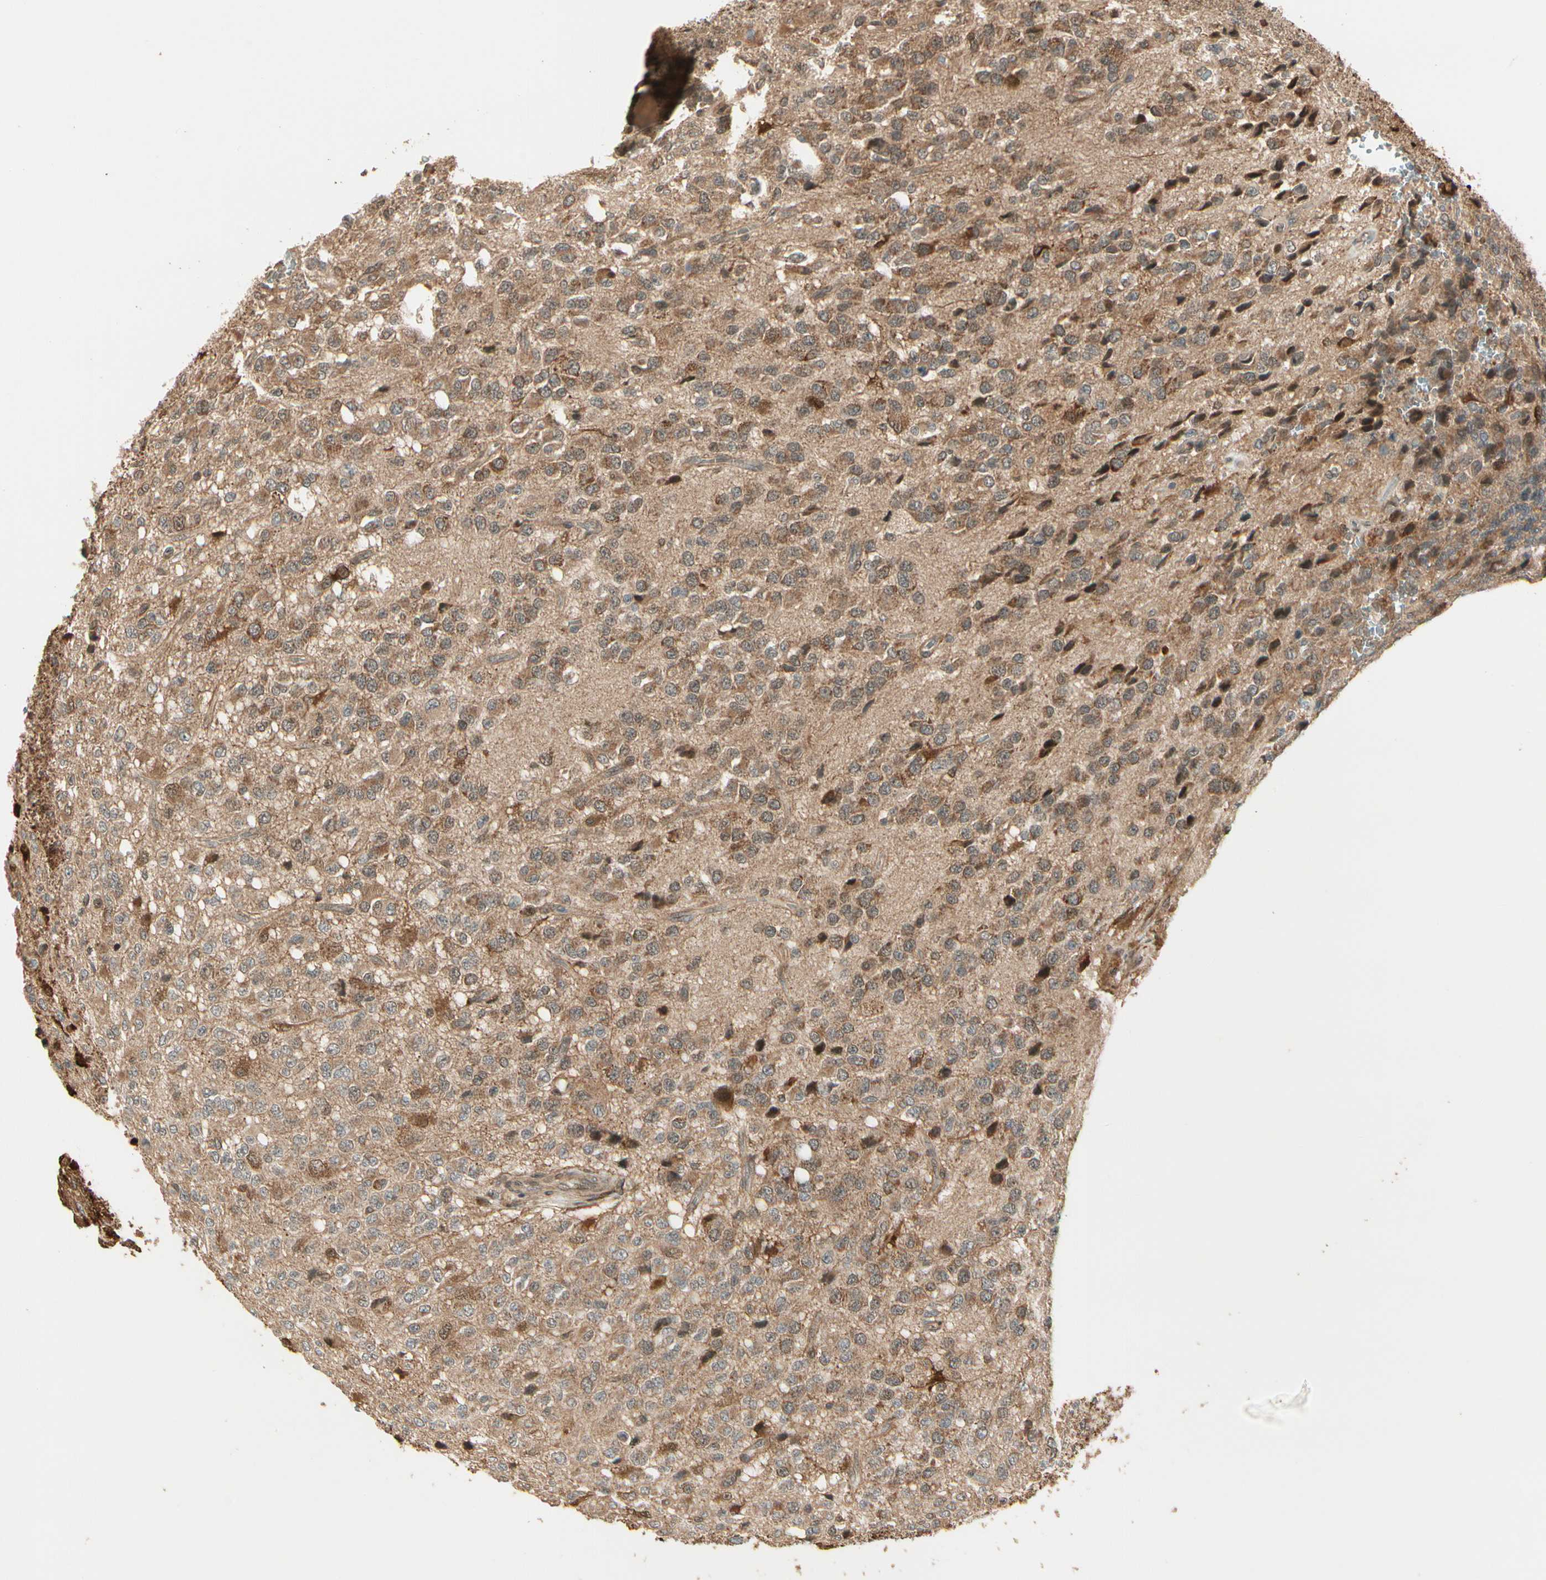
{"staining": {"intensity": "moderate", "quantity": ">75%", "location": "cytoplasmic/membranous"}, "tissue": "glioma", "cell_type": "Tumor cells", "image_type": "cancer", "snomed": [{"axis": "morphology", "description": "Glioma, malignant, High grade"}, {"axis": "topography", "description": "pancreas cauda"}], "caption": "Immunohistochemical staining of high-grade glioma (malignant) displays medium levels of moderate cytoplasmic/membranous expression in approximately >75% of tumor cells. (IHC, brightfield microscopy, high magnification).", "gene": "GLUL", "patient": {"sex": "male", "age": 60}}